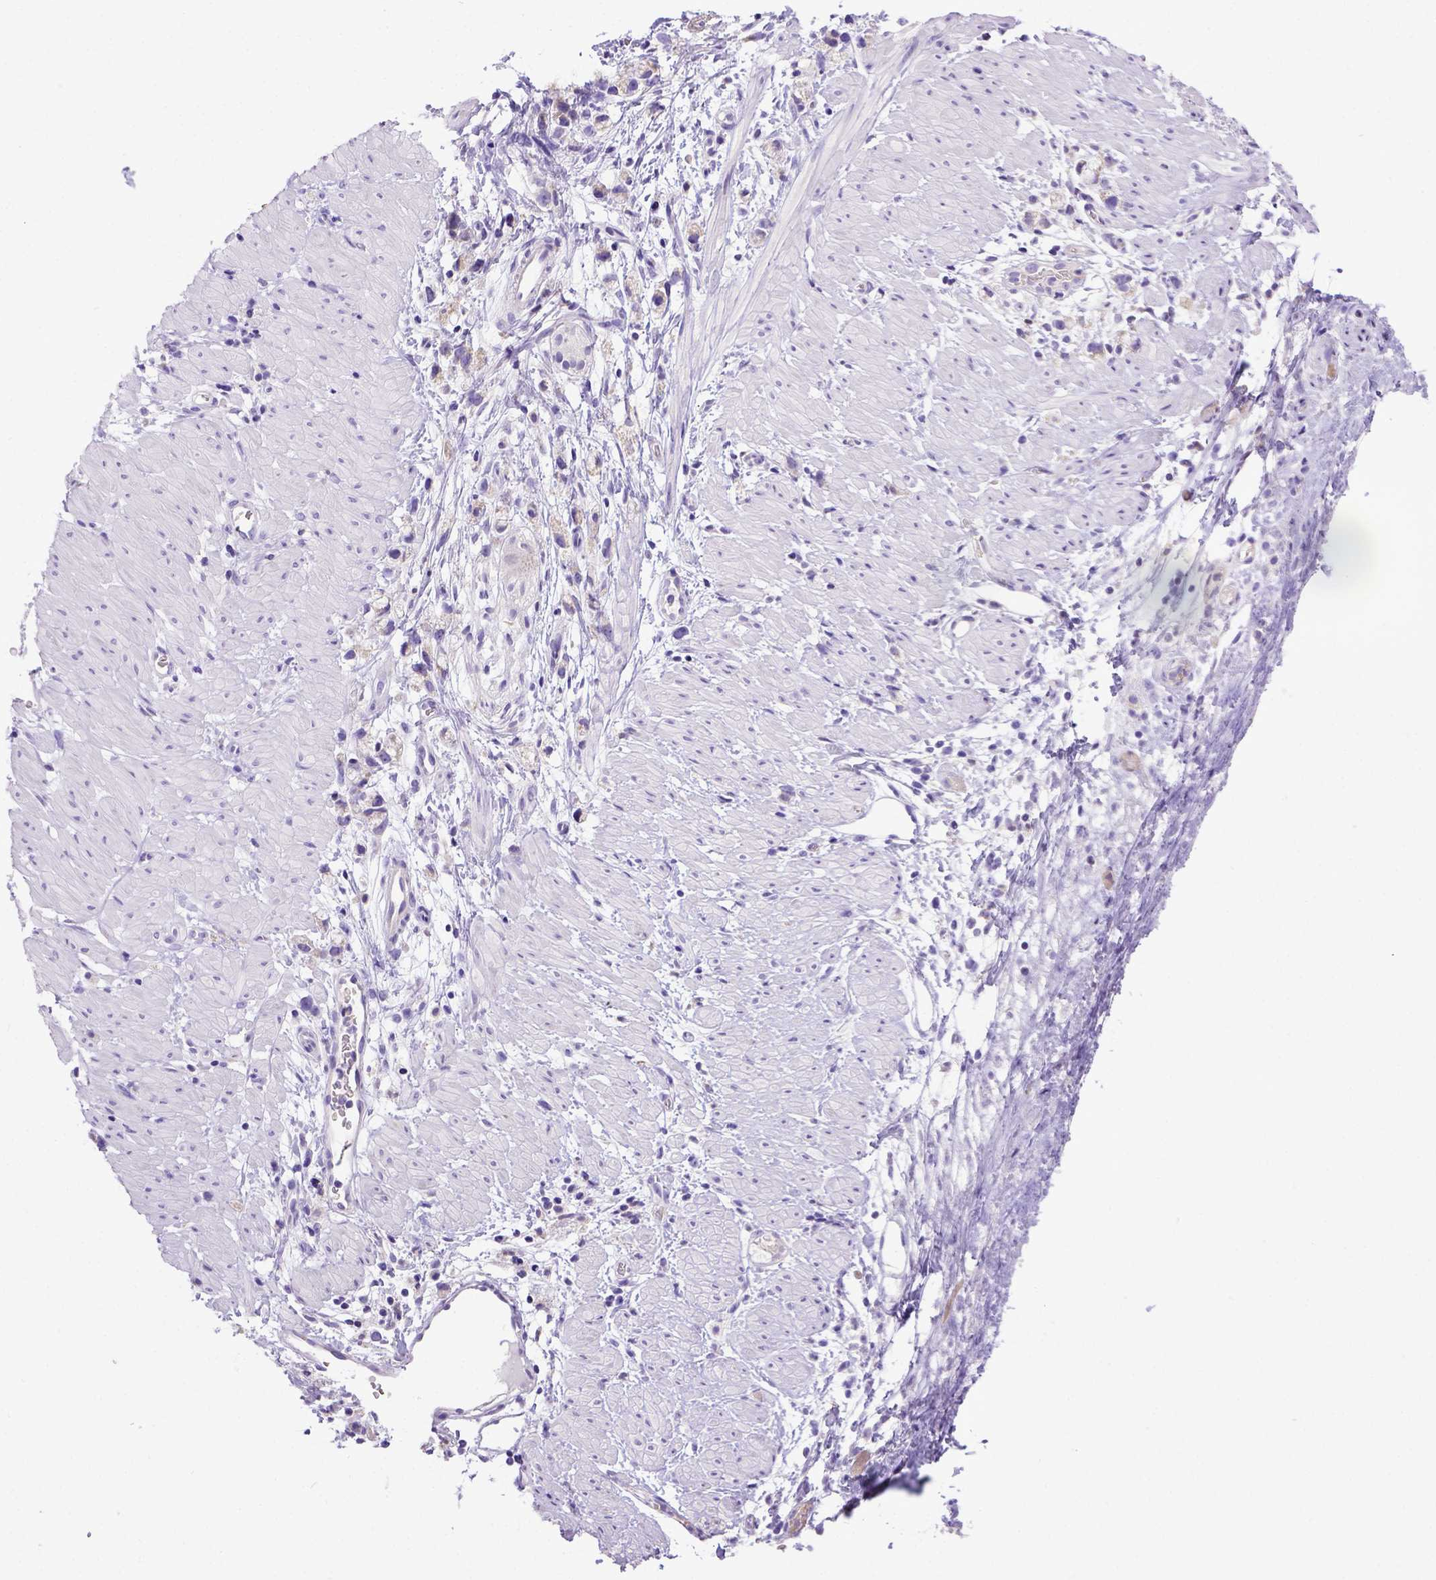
{"staining": {"intensity": "negative", "quantity": "none", "location": "none"}, "tissue": "stomach cancer", "cell_type": "Tumor cells", "image_type": "cancer", "snomed": [{"axis": "morphology", "description": "Adenocarcinoma, NOS"}, {"axis": "topography", "description": "Stomach"}], "caption": "Stomach cancer (adenocarcinoma) was stained to show a protein in brown. There is no significant expression in tumor cells.", "gene": "SPEF1", "patient": {"sex": "female", "age": 59}}